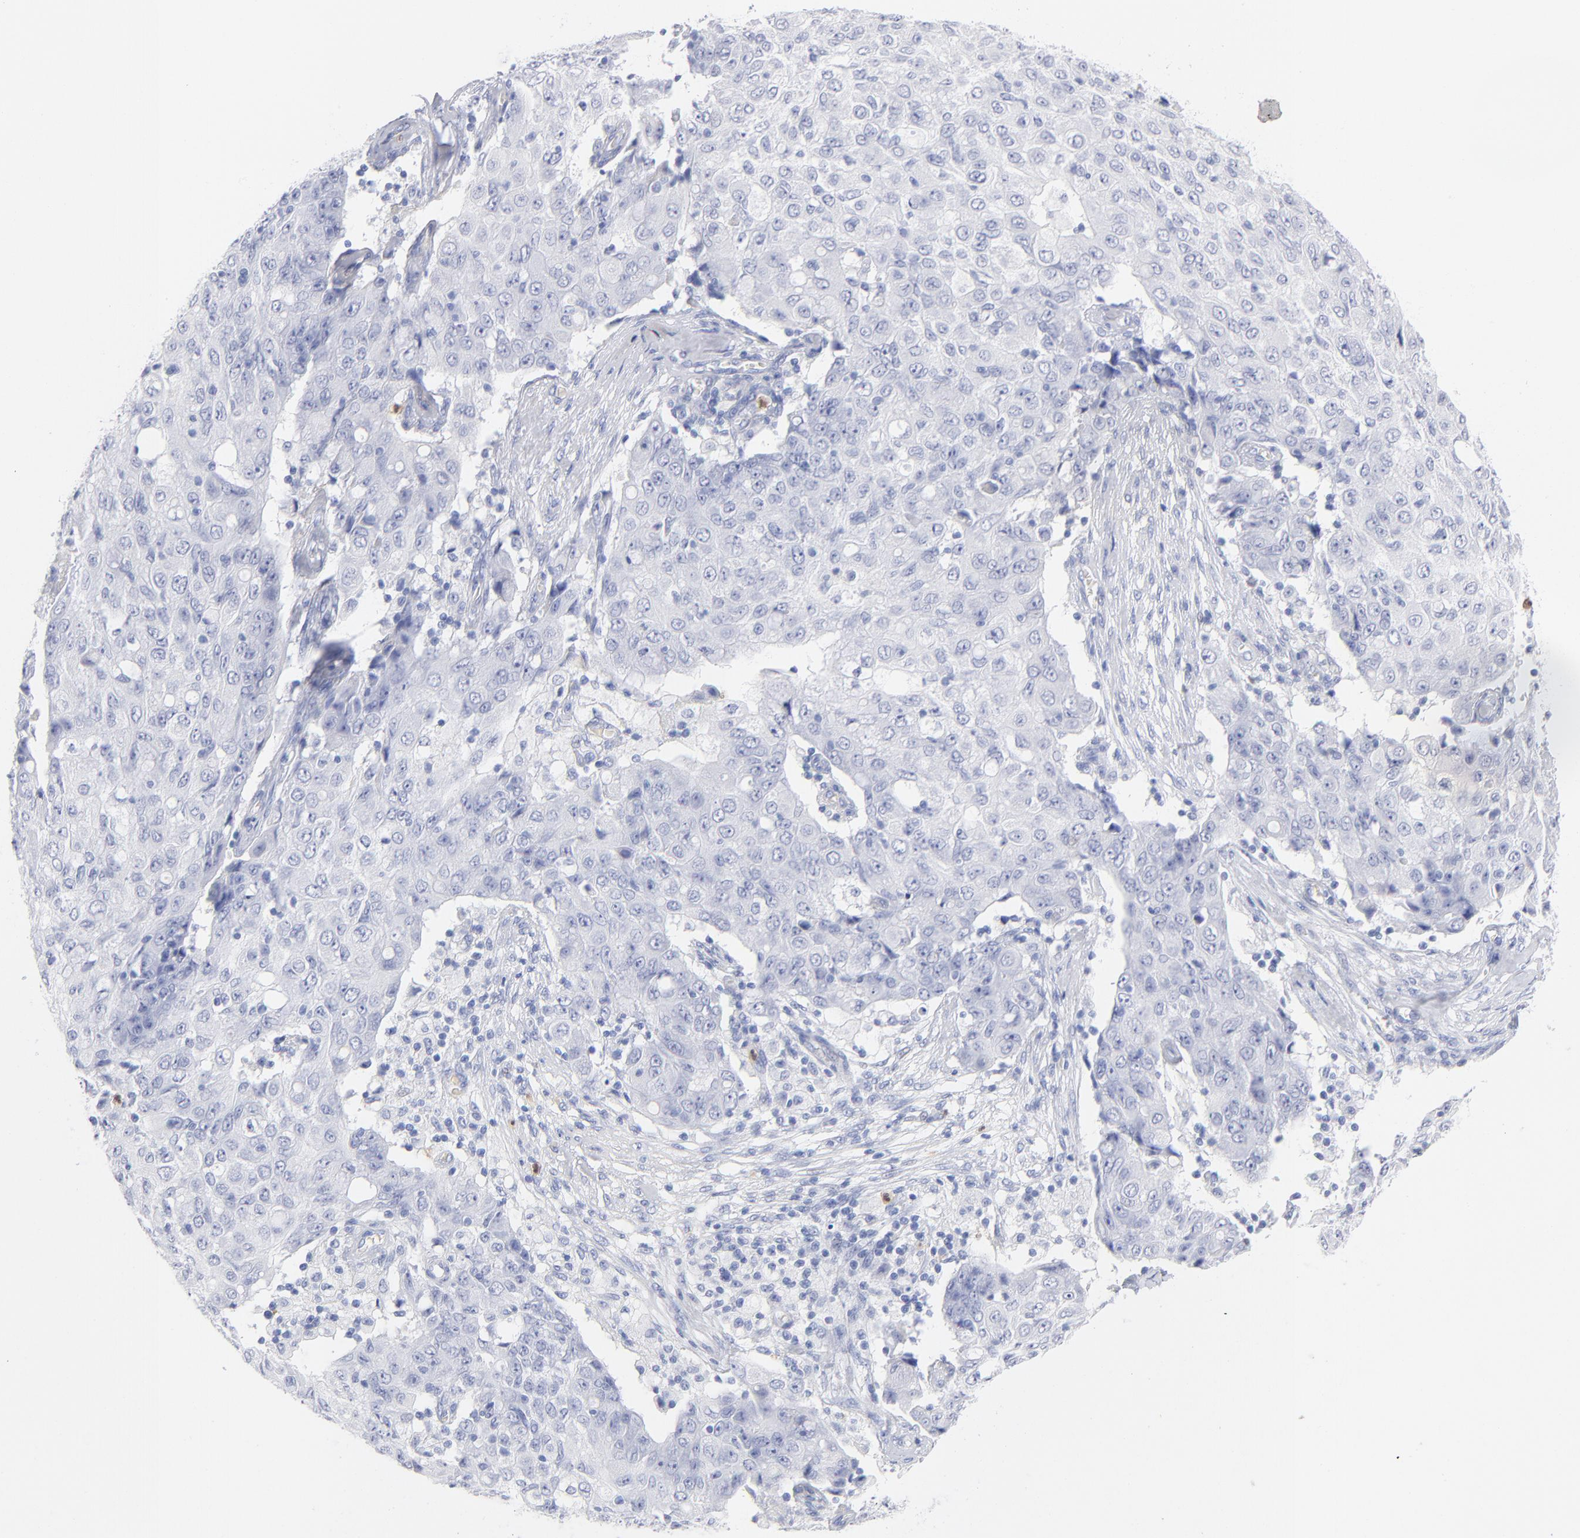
{"staining": {"intensity": "negative", "quantity": "none", "location": "none"}, "tissue": "ovarian cancer", "cell_type": "Tumor cells", "image_type": "cancer", "snomed": [{"axis": "morphology", "description": "Carcinoma, endometroid"}, {"axis": "topography", "description": "Ovary"}], "caption": "An image of human endometroid carcinoma (ovarian) is negative for staining in tumor cells. (DAB (3,3'-diaminobenzidine) immunohistochemistry, high magnification).", "gene": "ARG1", "patient": {"sex": "female", "age": 42}}